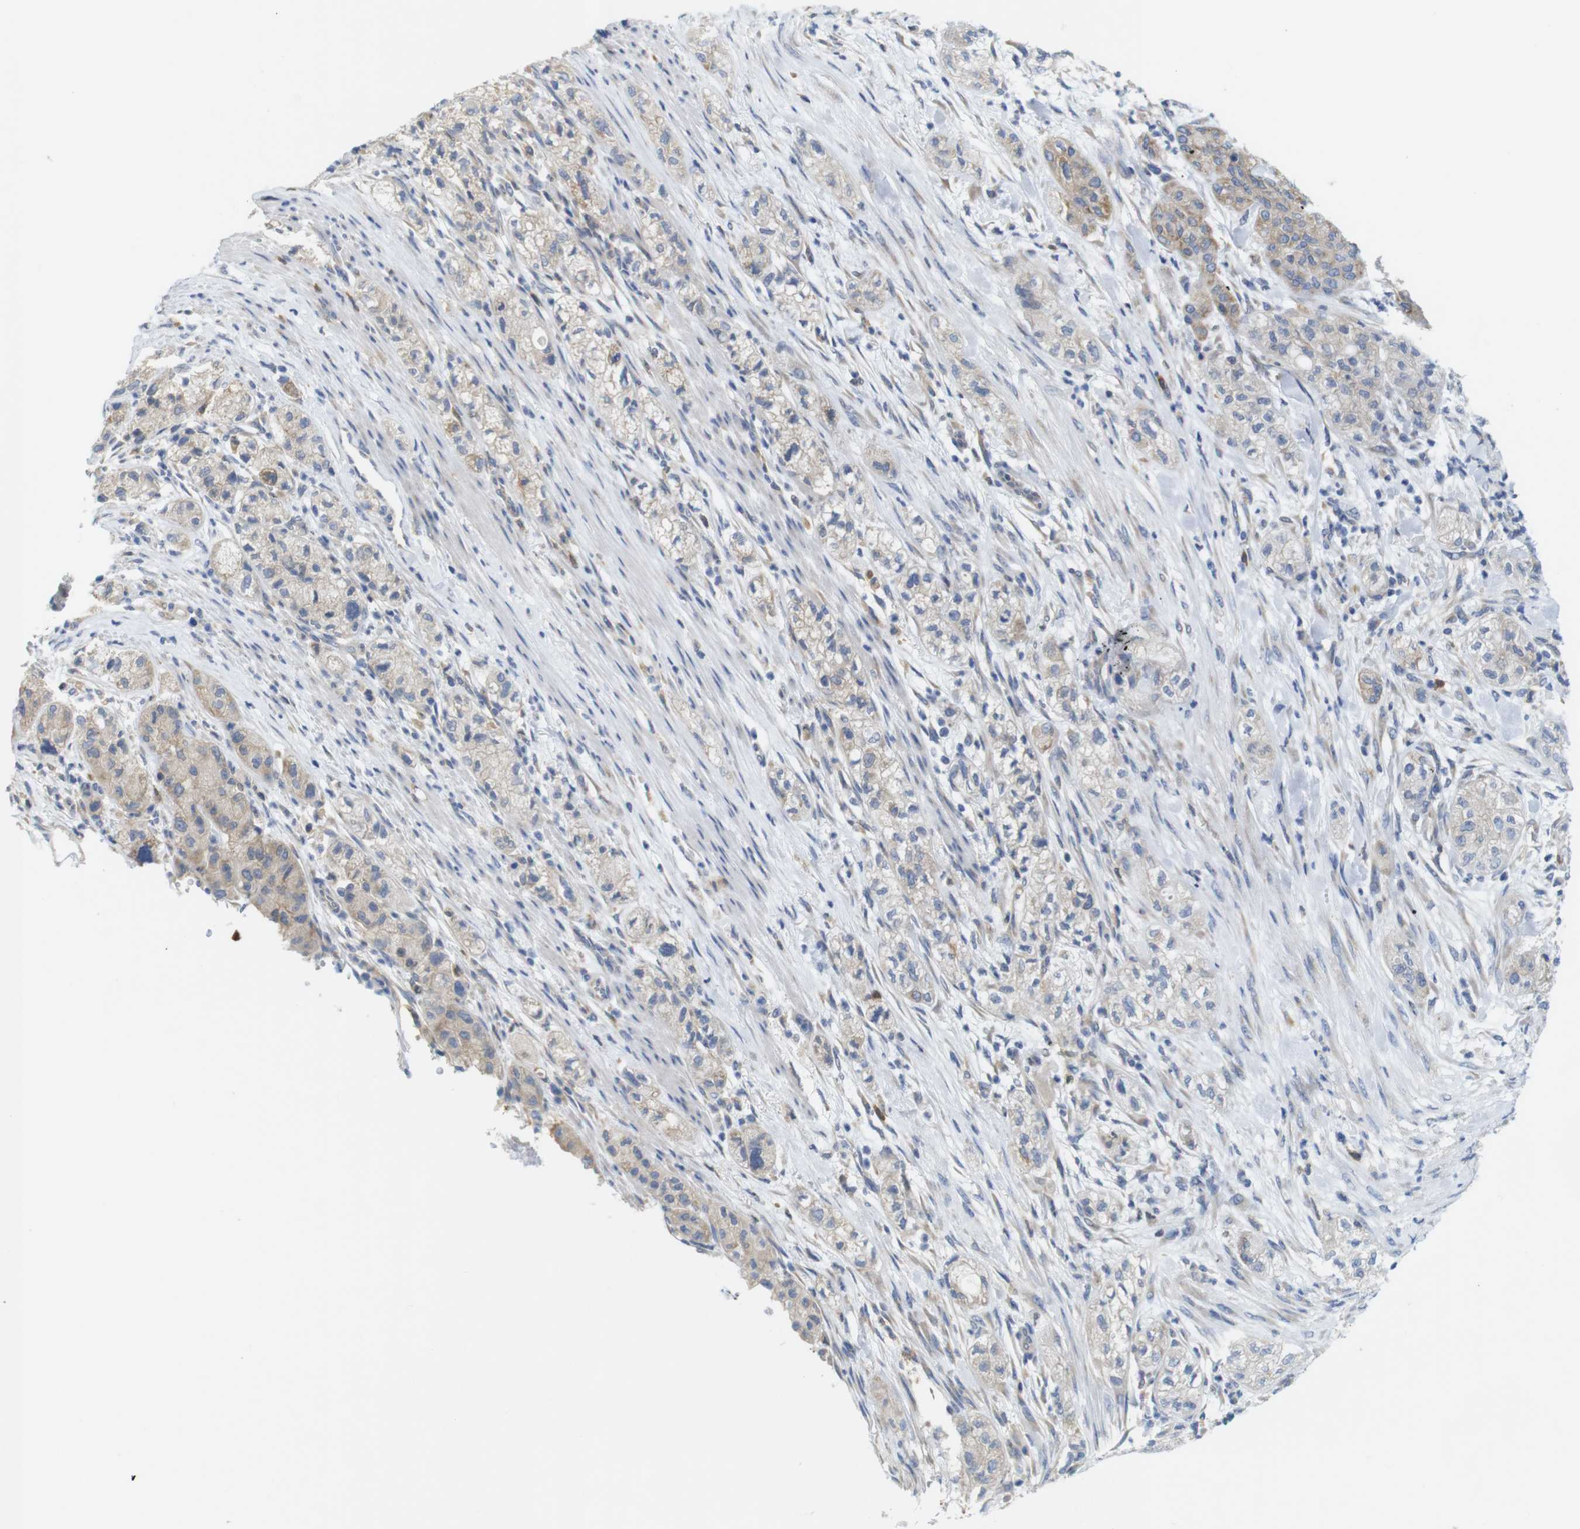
{"staining": {"intensity": "weak", "quantity": ">75%", "location": "cytoplasmic/membranous"}, "tissue": "pancreatic cancer", "cell_type": "Tumor cells", "image_type": "cancer", "snomed": [{"axis": "morphology", "description": "Adenocarcinoma, NOS"}, {"axis": "topography", "description": "Pancreas"}], "caption": "High-power microscopy captured an immunohistochemistry (IHC) micrograph of pancreatic cancer (adenocarcinoma), revealing weak cytoplasmic/membranous positivity in about >75% of tumor cells.", "gene": "NEBL", "patient": {"sex": "female", "age": 78}}